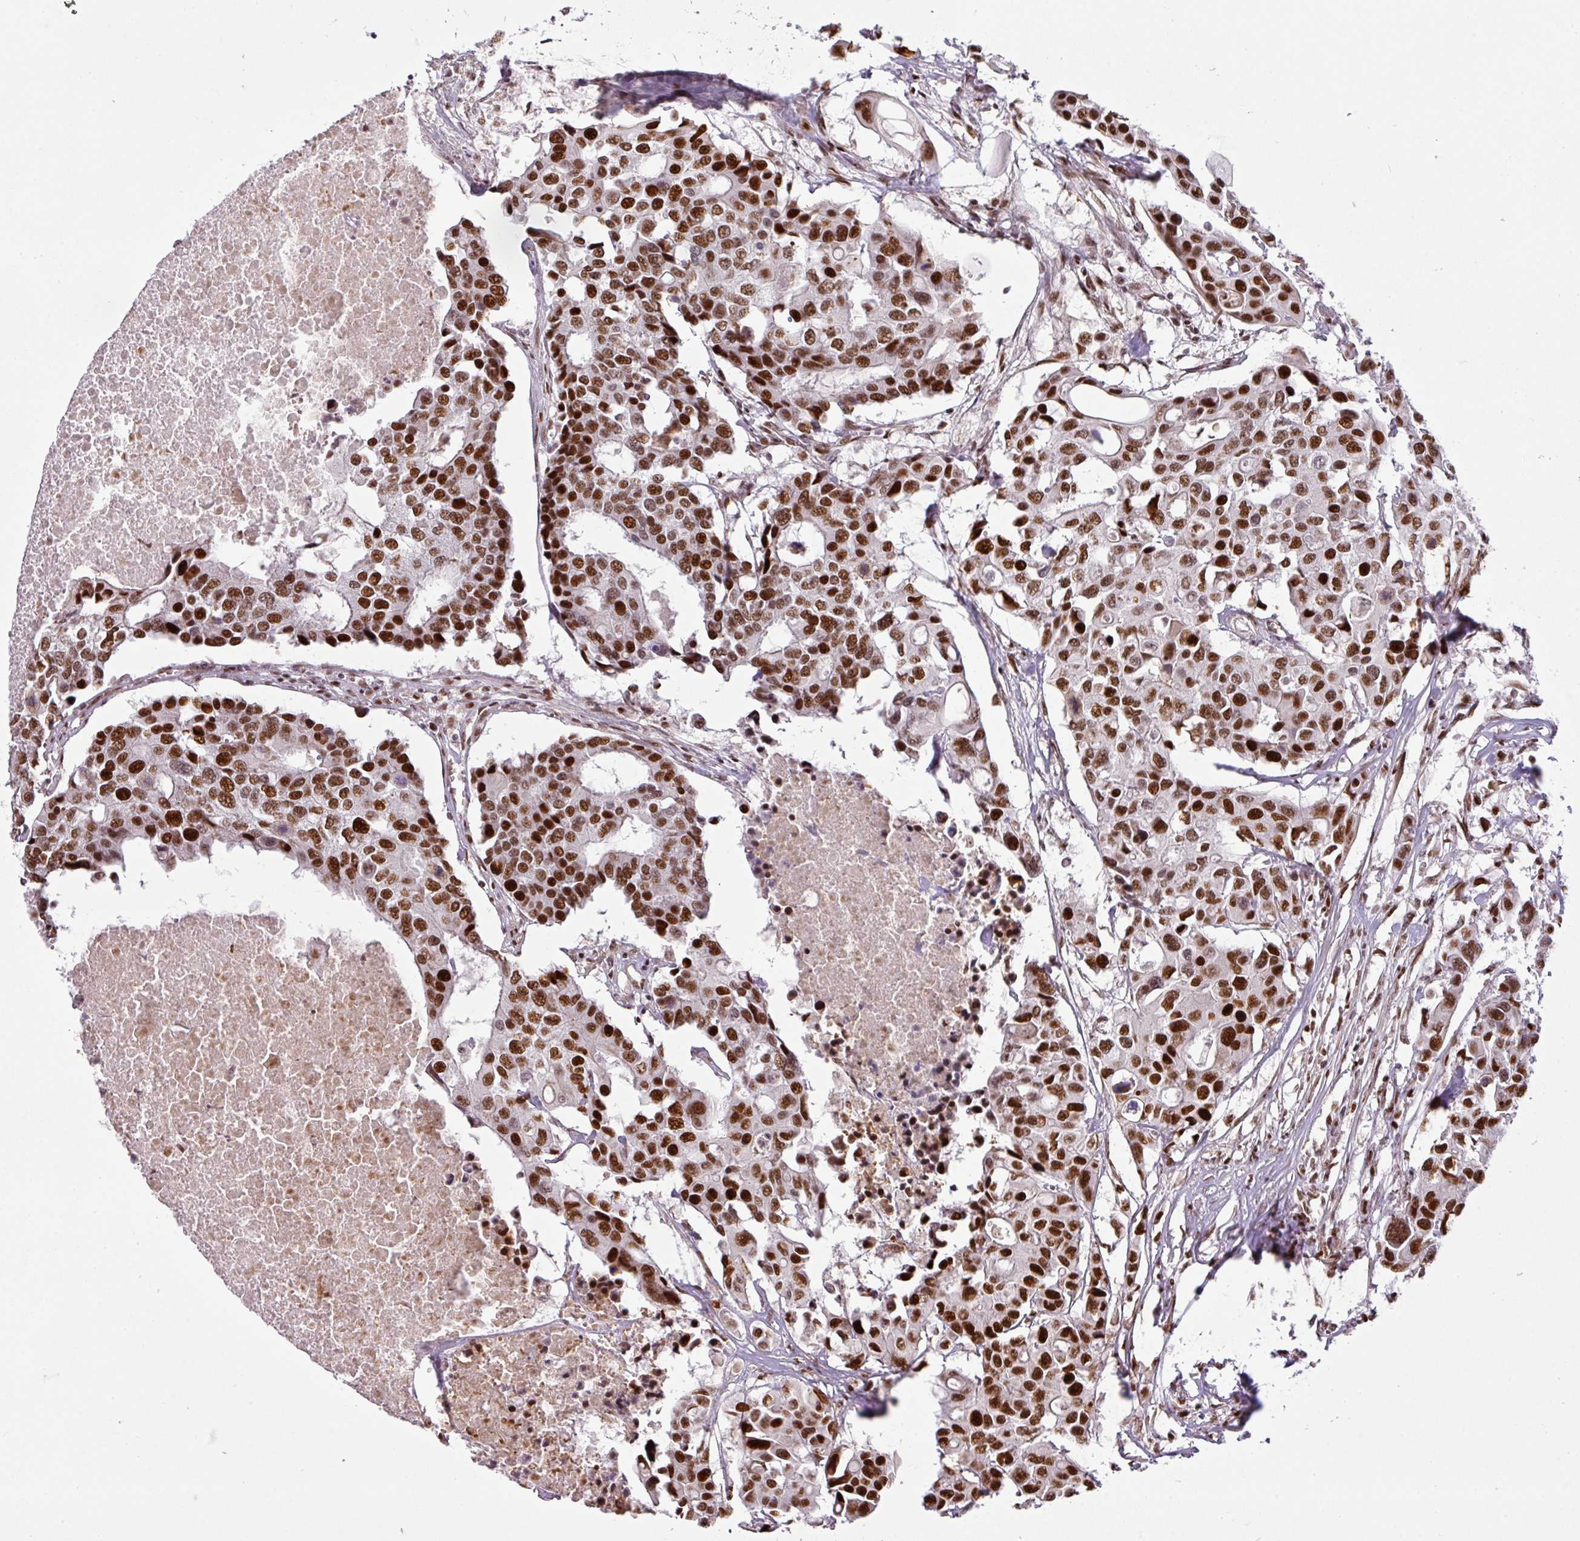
{"staining": {"intensity": "strong", "quantity": ">75%", "location": "nuclear"}, "tissue": "colorectal cancer", "cell_type": "Tumor cells", "image_type": "cancer", "snomed": [{"axis": "morphology", "description": "Adenocarcinoma, NOS"}, {"axis": "topography", "description": "Colon"}], "caption": "Immunohistochemical staining of colorectal cancer (adenocarcinoma) demonstrates high levels of strong nuclear protein expression in approximately >75% of tumor cells.", "gene": "MYSM1", "patient": {"sex": "male", "age": 77}}